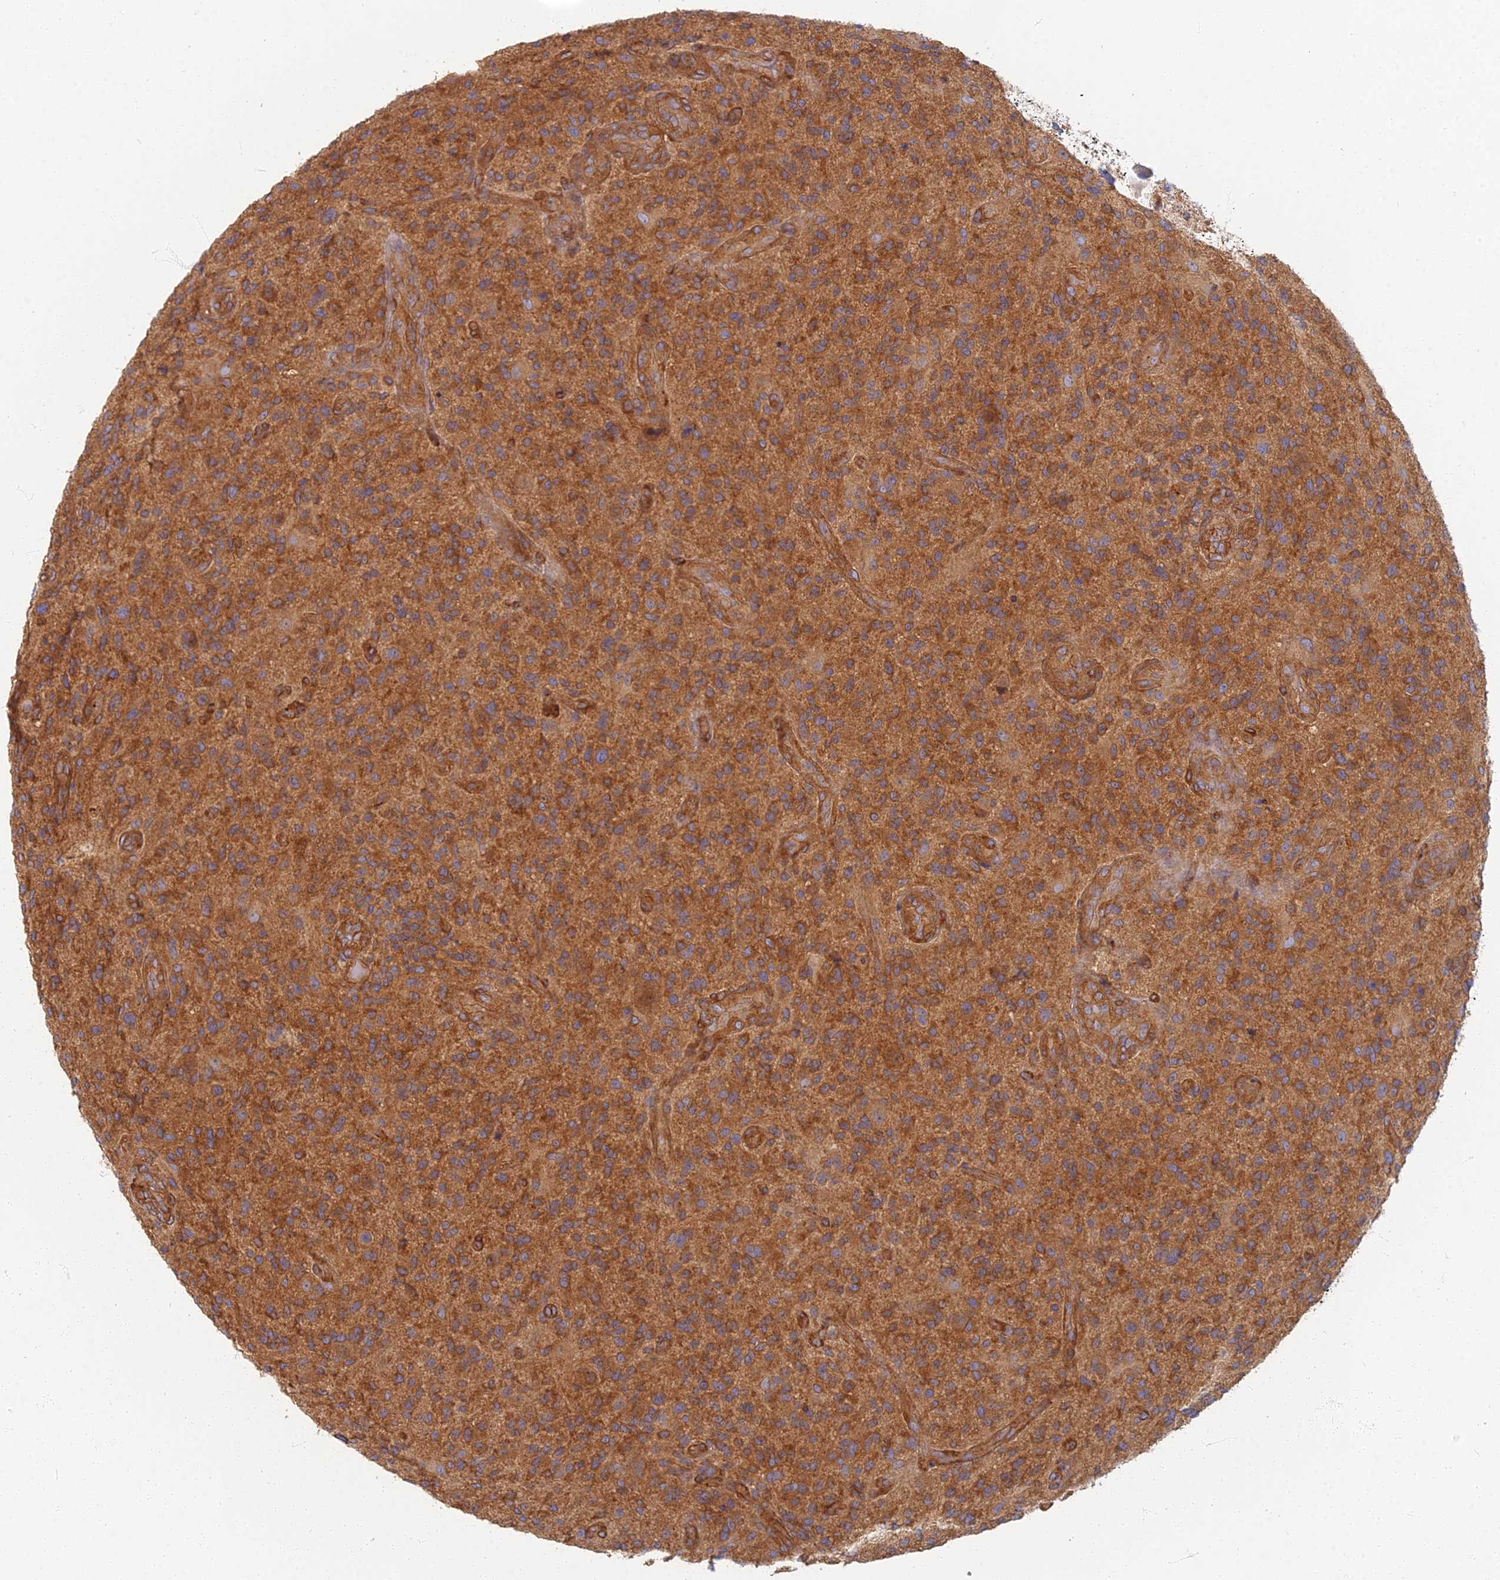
{"staining": {"intensity": "moderate", "quantity": ">75%", "location": "cytoplasmic/membranous"}, "tissue": "glioma", "cell_type": "Tumor cells", "image_type": "cancer", "snomed": [{"axis": "morphology", "description": "Glioma, malignant, High grade"}, {"axis": "topography", "description": "Brain"}], "caption": "The micrograph reveals staining of glioma, revealing moderate cytoplasmic/membranous protein positivity (brown color) within tumor cells.", "gene": "RBSN", "patient": {"sex": "male", "age": 47}}